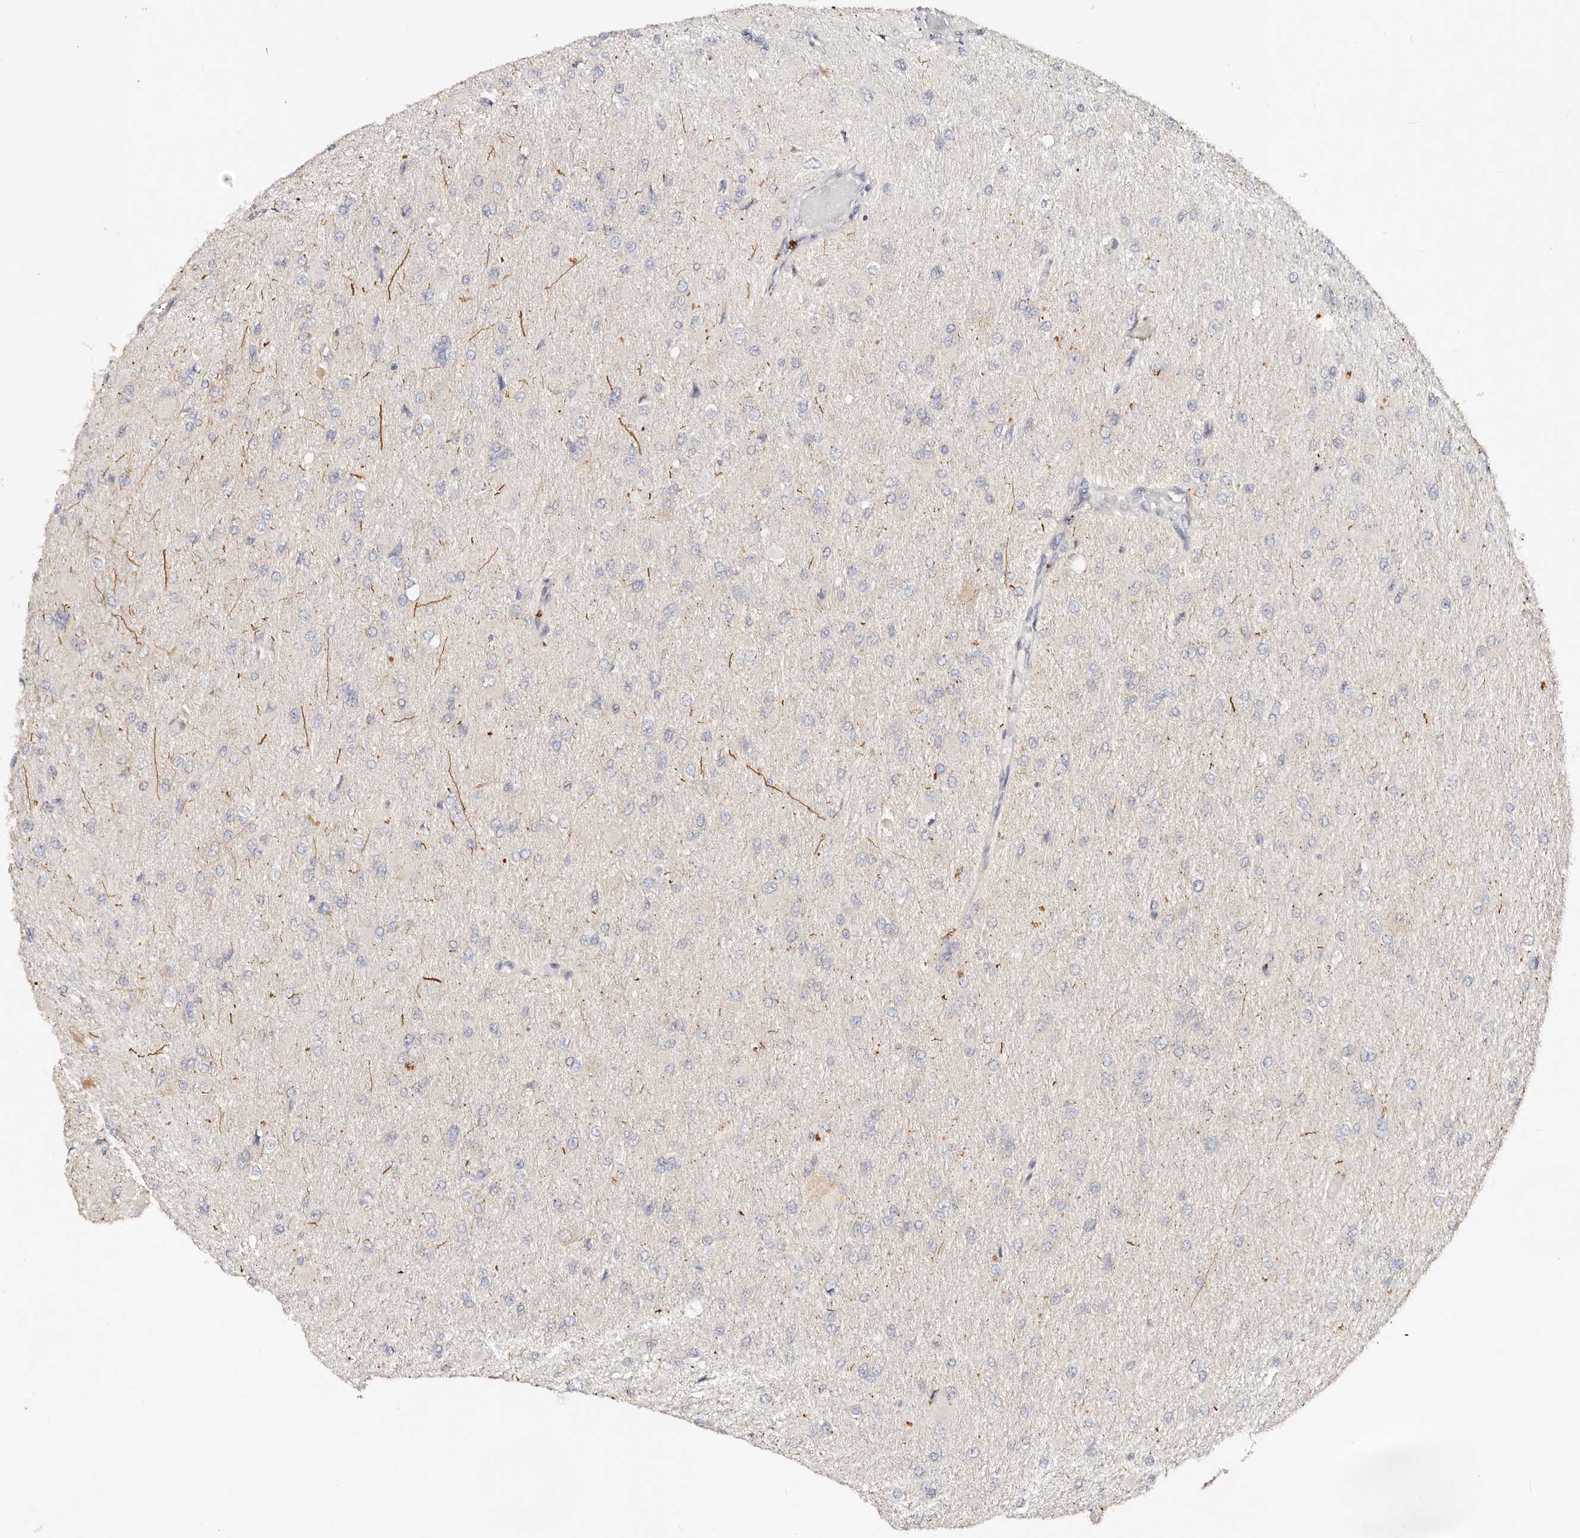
{"staining": {"intensity": "negative", "quantity": "none", "location": "none"}, "tissue": "glioma", "cell_type": "Tumor cells", "image_type": "cancer", "snomed": [{"axis": "morphology", "description": "Glioma, malignant, High grade"}, {"axis": "topography", "description": "Cerebral cortex"}], "caption": "The IHC photomicrograph has no significant expression in tumor cells of malignant glioma (high-grade) tissue. The staining is performed using DAB (3,3'-diaminobenzidine) brown chromogen with nuclei counter-stained in using hematoxylin.", "gene": "VIPAS39", "patient": {"sex": "female", "age": 36}}